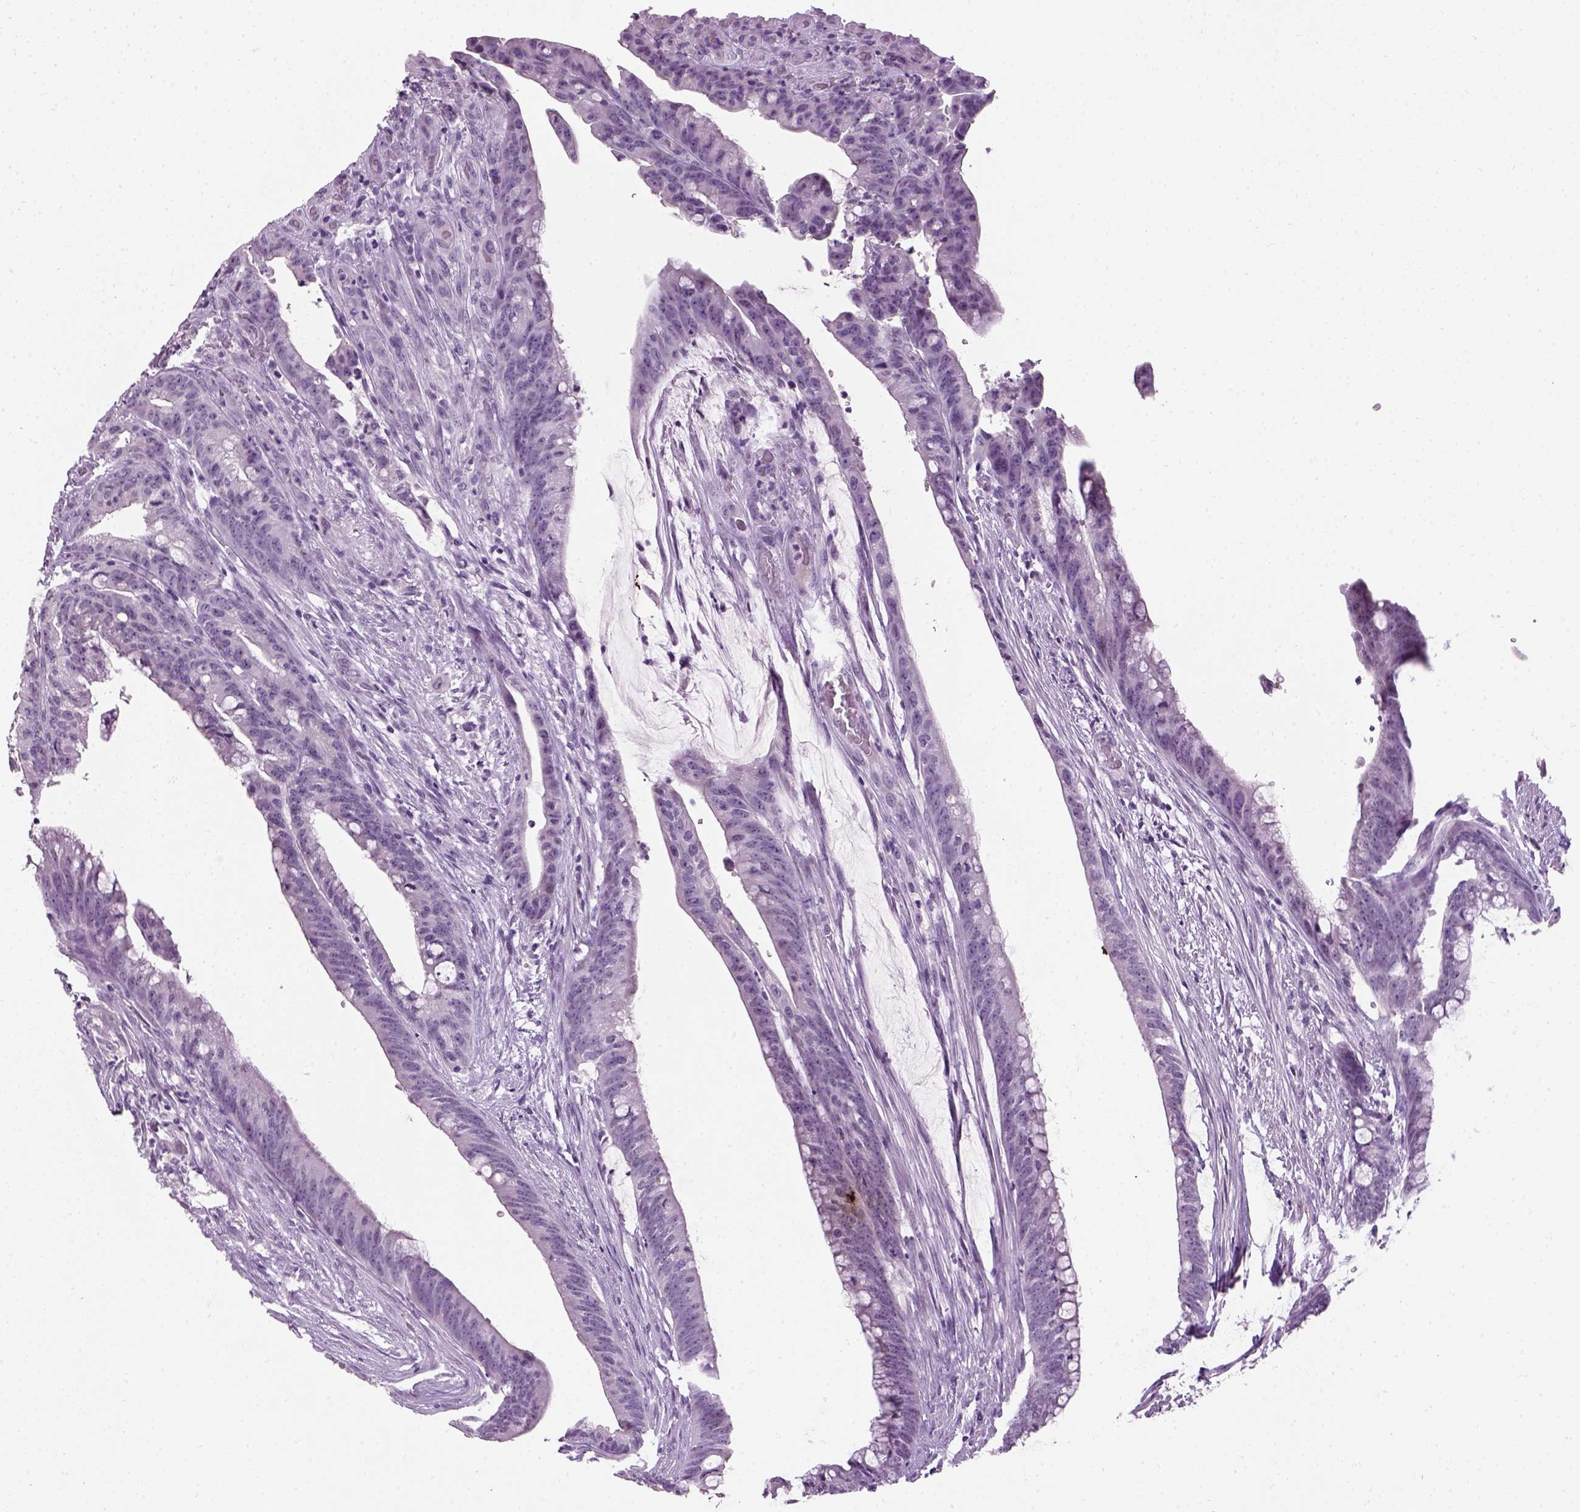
{"staining": {"intensity": "negative", "quantity": "none", "location": "none"}, "tissue": "colorectal cancer", "cell_type": "Tumor cells", "image_type": "cancer", "snomed": [{"axis": "morphology", "description": "Adenocarcinoma, NOS"}, {"axis": "topography", "description": "Colon"}], "caption": "DAB (3,3'-diaminobenzidine) immunohistochemical staining of colorectal adenocarcinoma displays no significant staining in tumor cells. Brightfield microscopy of immunohistochemistry stained with DAB (brown) and hematoxylin (blue), captured at high magnification.", "gene": "GABRB2", "patient": {"sex": "male", "age": 62}}